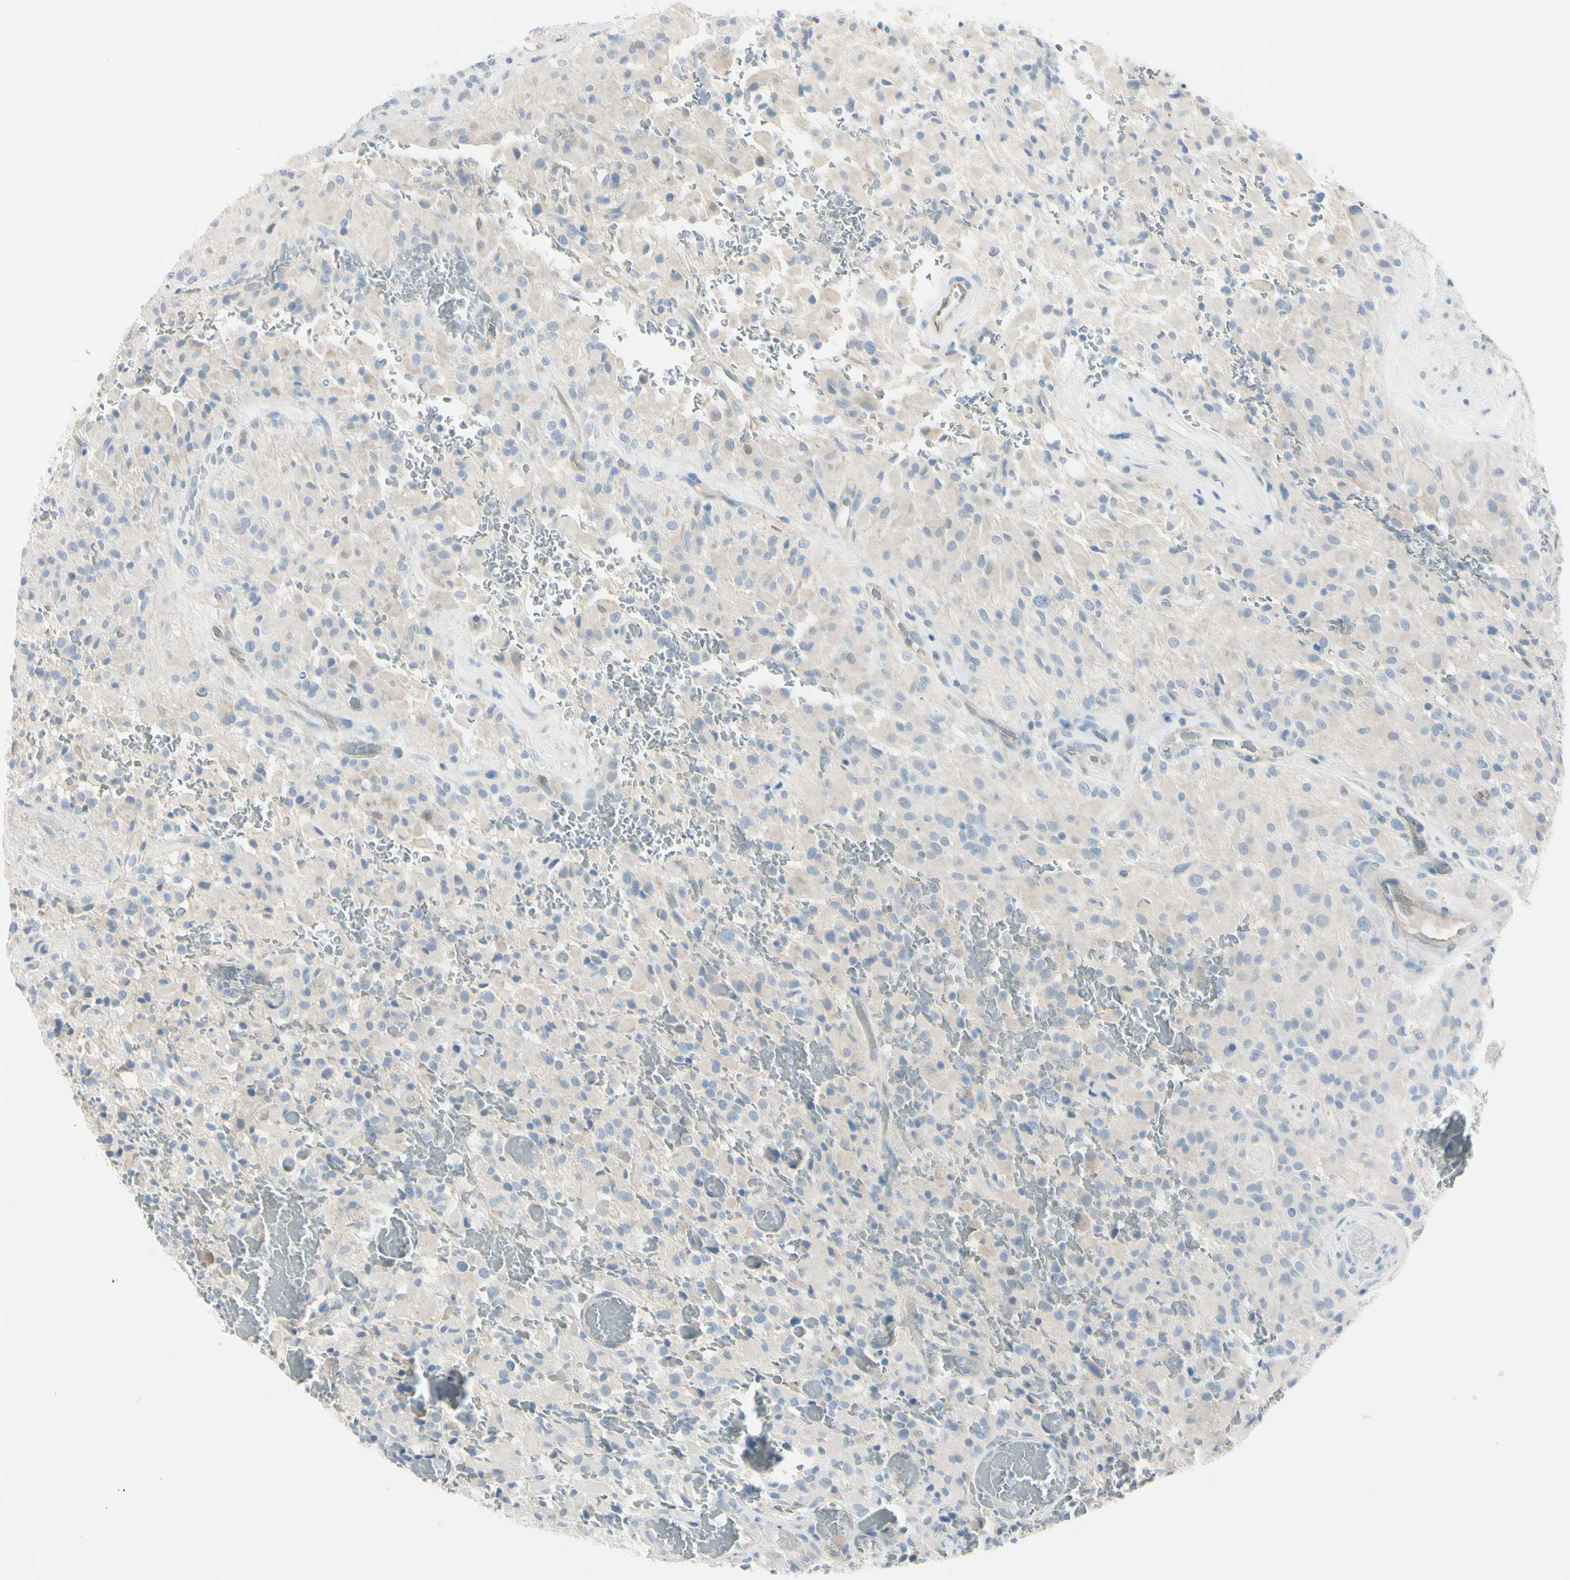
{"staining": {"intensity": "weak", "quantity": "25%-75%", "location": "cytoplasmic/membranous"}, "tissue": "glioma", "cell_type": "Tumor cells", "image_type": "cancer", "snomed": [{"axis": "morphology", "description": "Glioma, malignant, High grade"}, {"axis": "topography", "description": "Brain"}], "caption": "This is an image of IHC staining of malignant glioma (high-grade), which shows weak expression in the cytoplasmic/membranous of tumor cells.", "gene": "ASB9", "patient": {"sex": "male", "age": 71}}